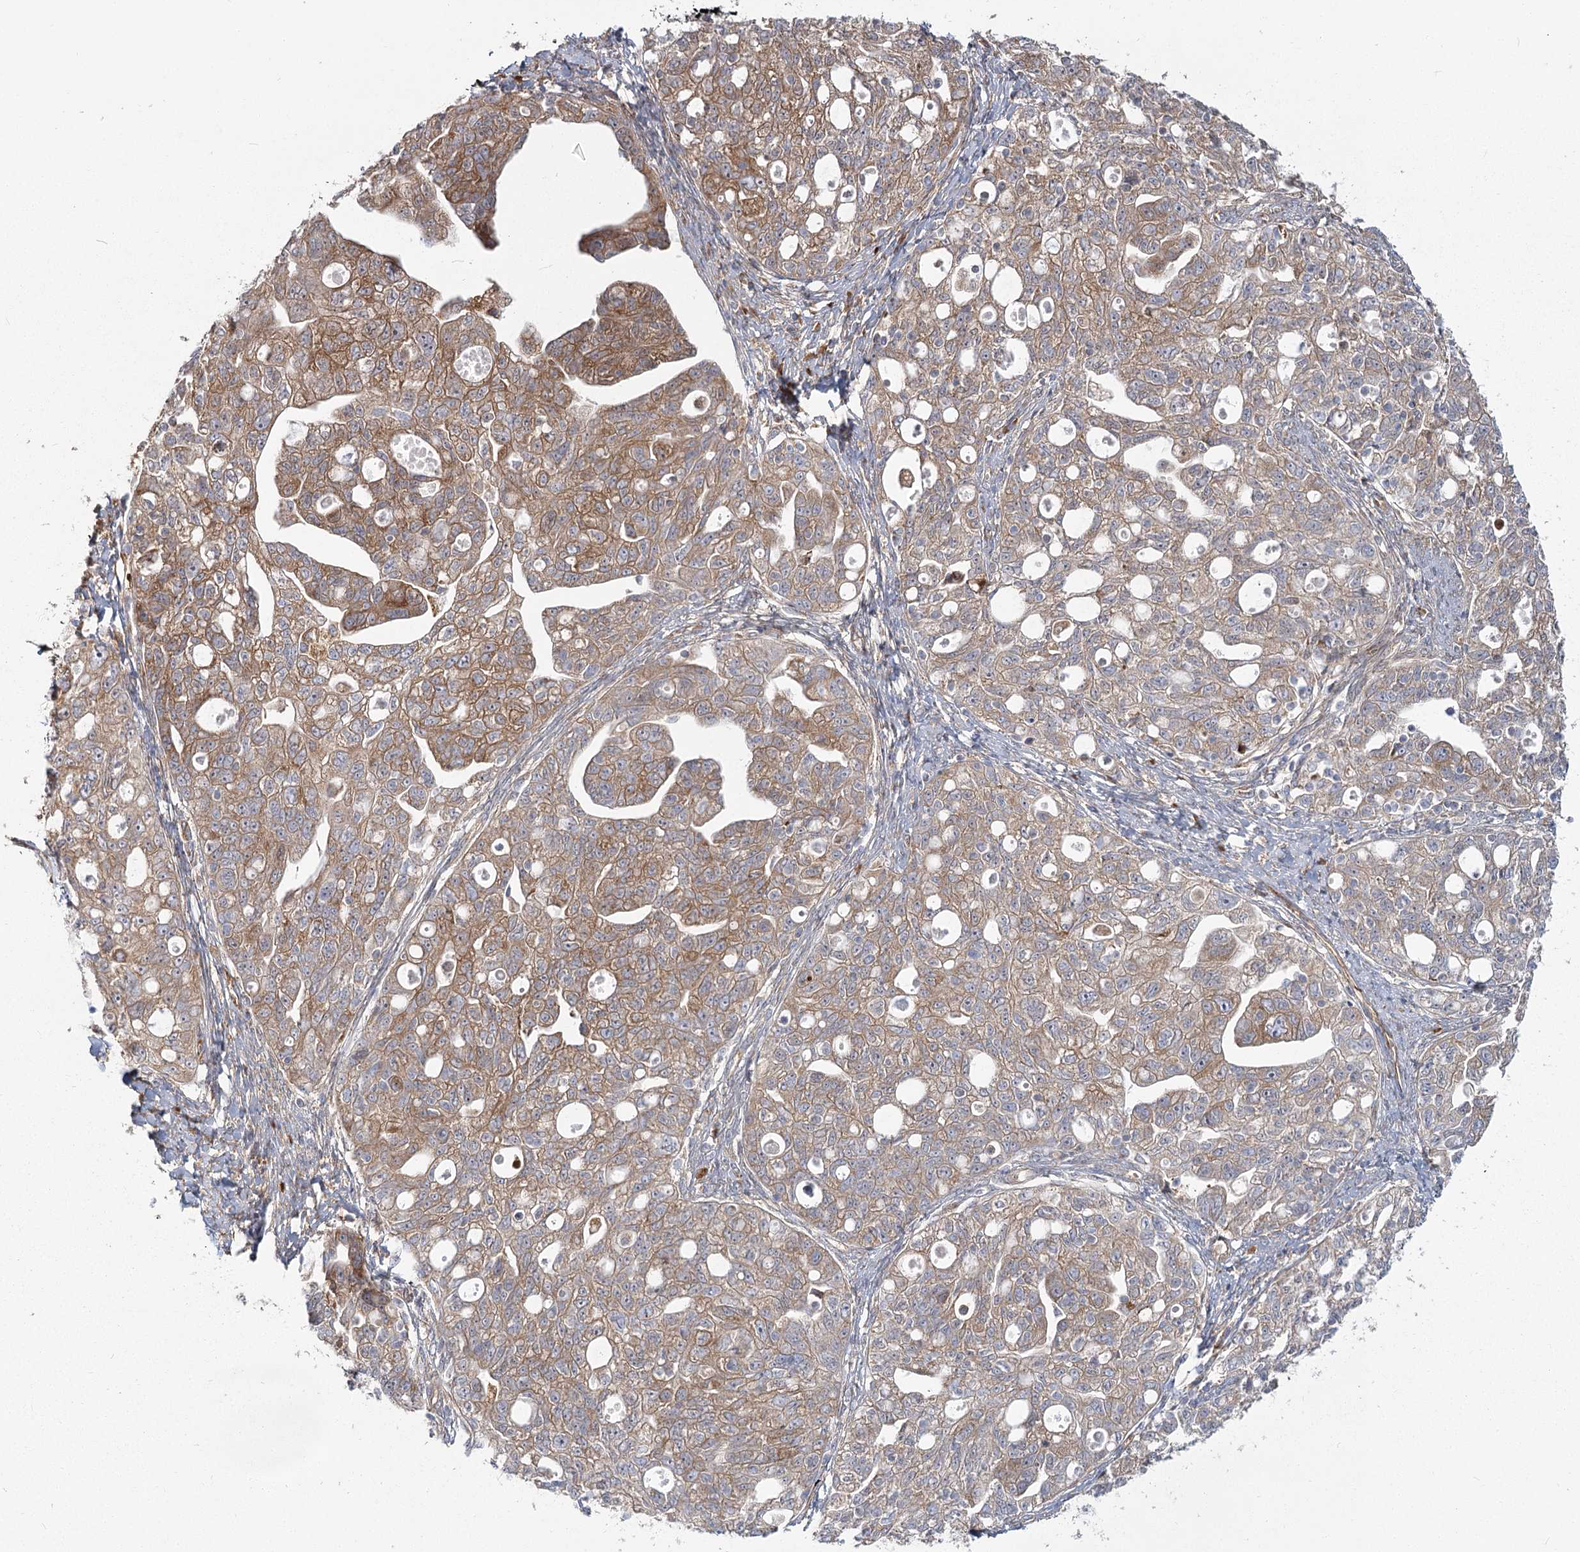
{"staining": {"intensity": "moderate", "quantity": ">75%", "location": "cytoplasmic/membranous"}, "tissue": "ovarian cancer", "cell_type": "Tumor cells", "image_type": "cancer", "snomed": [{"axis": "morphology", "description": "Carcinoma, NOS"}, {"axis": "morphology", "description": "Cystadenocarcinoma, serous, NOS"}, {"axis": "topography", "description": "Ovary"}], "caption": "A photomicrograph of human carcinoma (ovarian) stained for a protein exhibits moderate cytoplasmic/membranous brown staining in tumor cells.", "gene": "HARS2", "patient": {"sex": "female", "age": 69}}